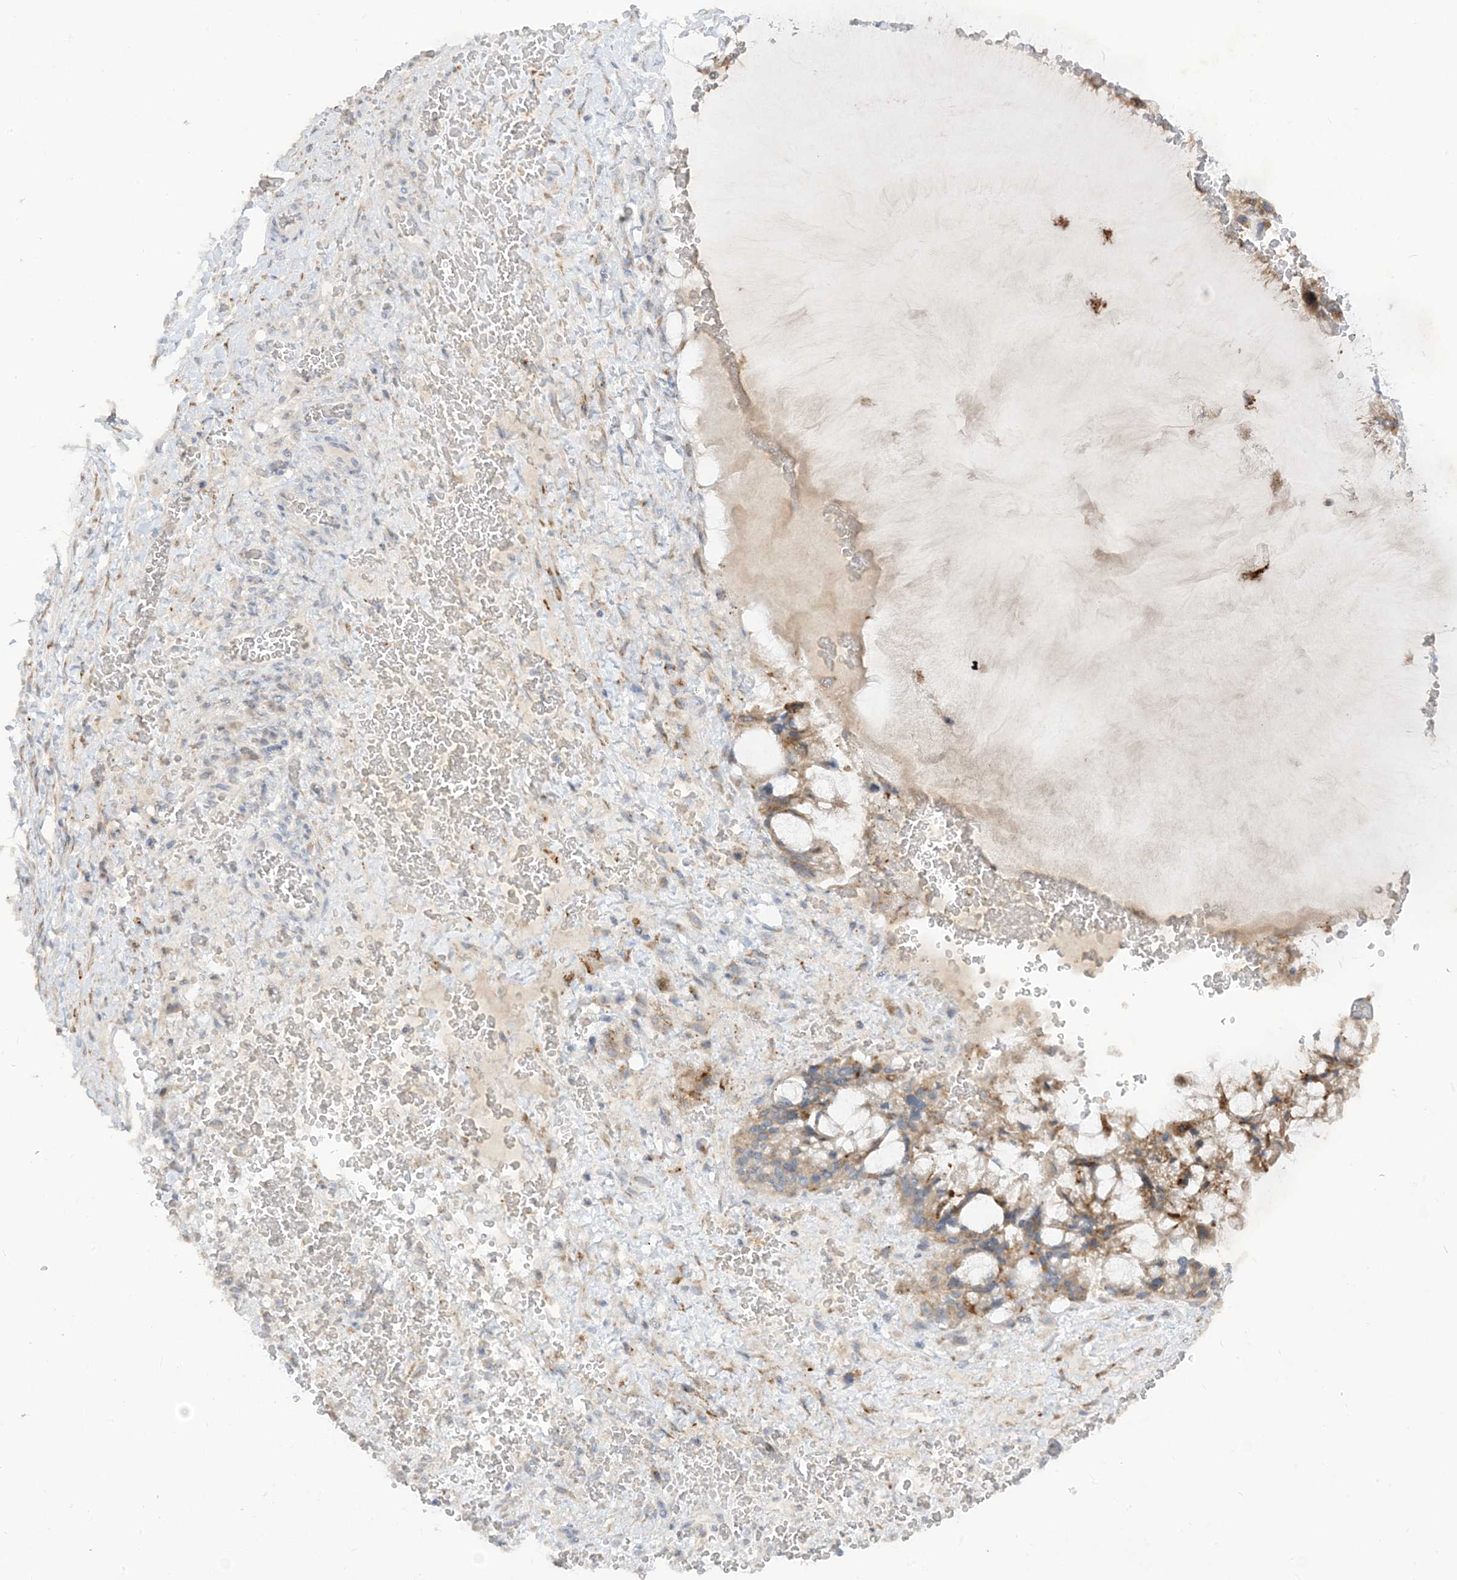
{"staining": {"intensity": "moderate", "quantity": ">75%", "location": "cytoplasmic/membranous"}, "tissue": "ovarian cancer", "cell_type": "Tumor cells", "image_type": "cancer", "snomed": [{"axis": "morphology", "description": "Cystadenocarcinoma, mucinous, NOS"}, {"axis": "topography", "description": "Ovary"}], "caption": "The immunohistochemical stain shows moderate cytoplasmic/membranous expression in tumor cells of mucinous cystadenocarcinoma (ovarian) tissue.", "gene": "LOXL3", "patient": {"sex": "female", "age": 37}}